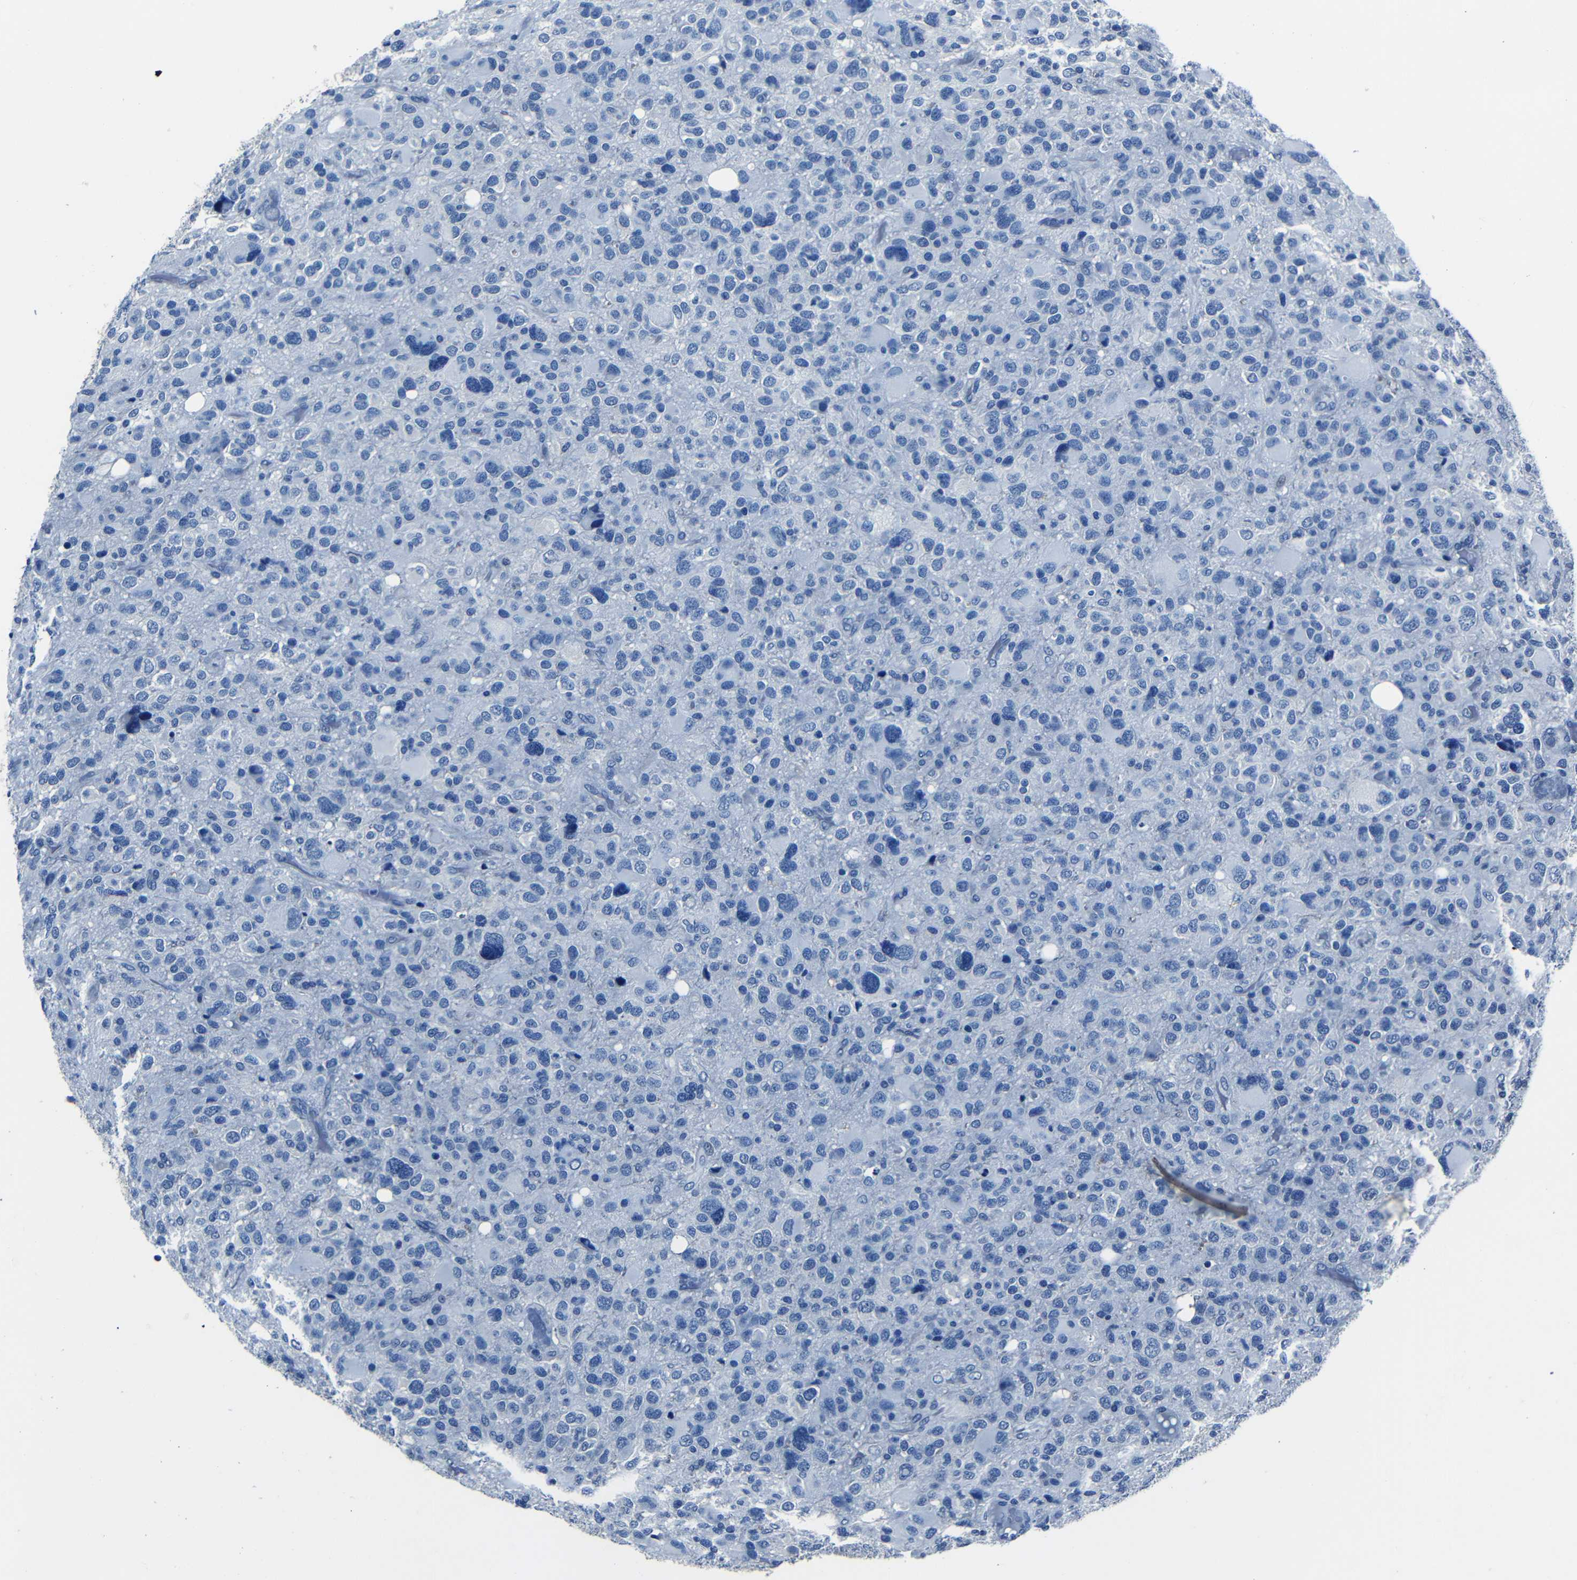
{"staining": {"intensity": "negative", "quantity": "none", "location": "none"}, "tissue": "glioma", "cell_type": "Tumor cells", "image_type": "cancer", "snomed": [{"axis": "morphology", "description": "Glioma, malignant, High grade"}, {"axis": "topography", "description": "Brain"}], "caption": "High power microscopy histopathology image of an IHC image of glioma, revealing no significant expression in tumor cells.", "gene": "NCMAP", "patient": {"sex": "male", "age": 48}}